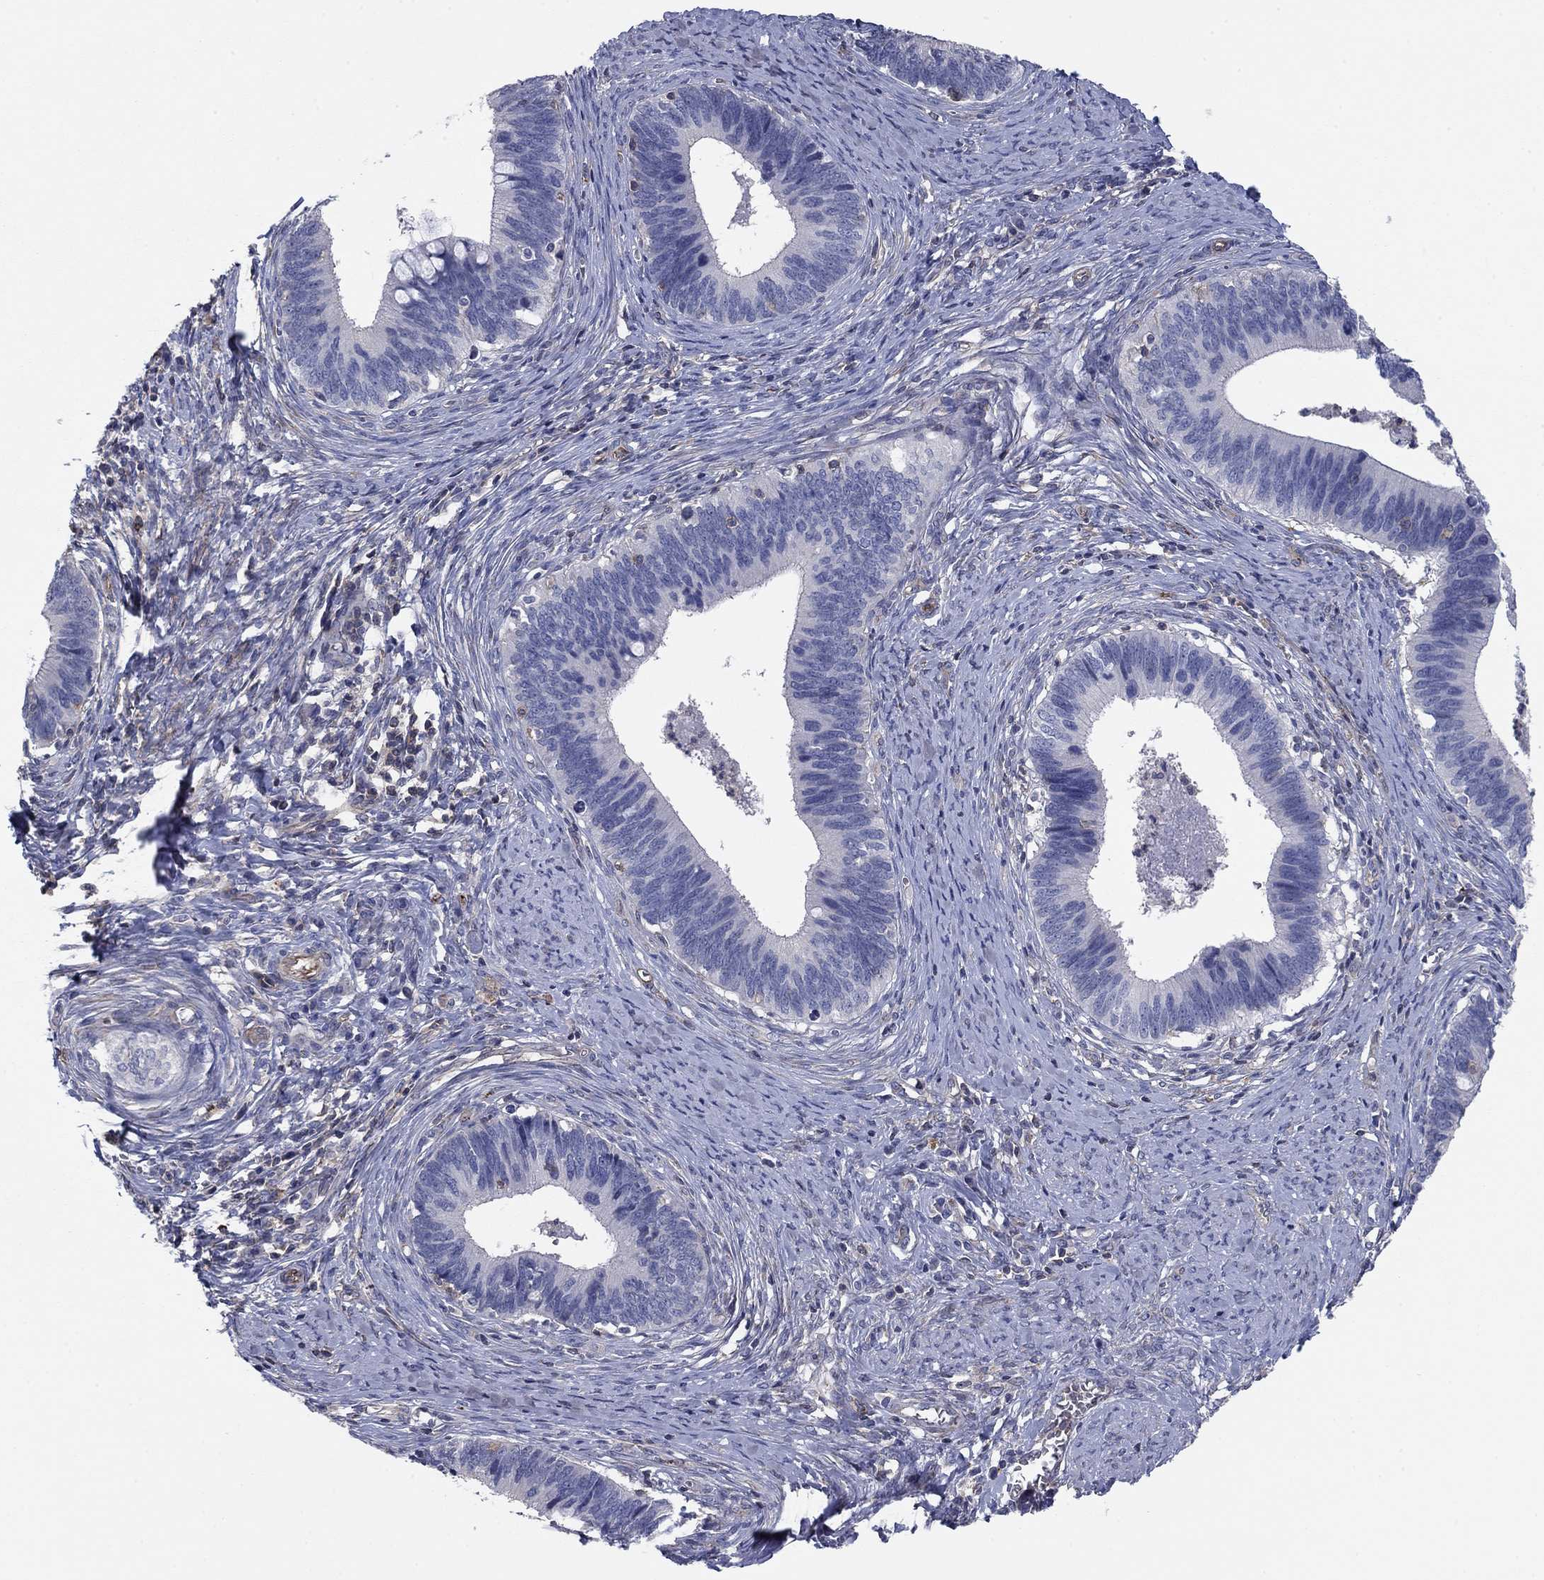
{"staining": {"intensity": "negative", "quantity": "none", "location": "none"}, "tissue": "cervical cancer", "cell_type": "Tumor cells", "image_type": "cancer", "snomed": [{"axis": "morphology", "description": "Adenocarcinoma, NOS"}, {"axis": "topography", "description": "Cervix"}], "caption": "The micrograph displays no significant staining in tumor cells of cervical cancer (adenocarcinoma).", "gene": "PSD4", "patient": {"sex": "female", "age": 42}}